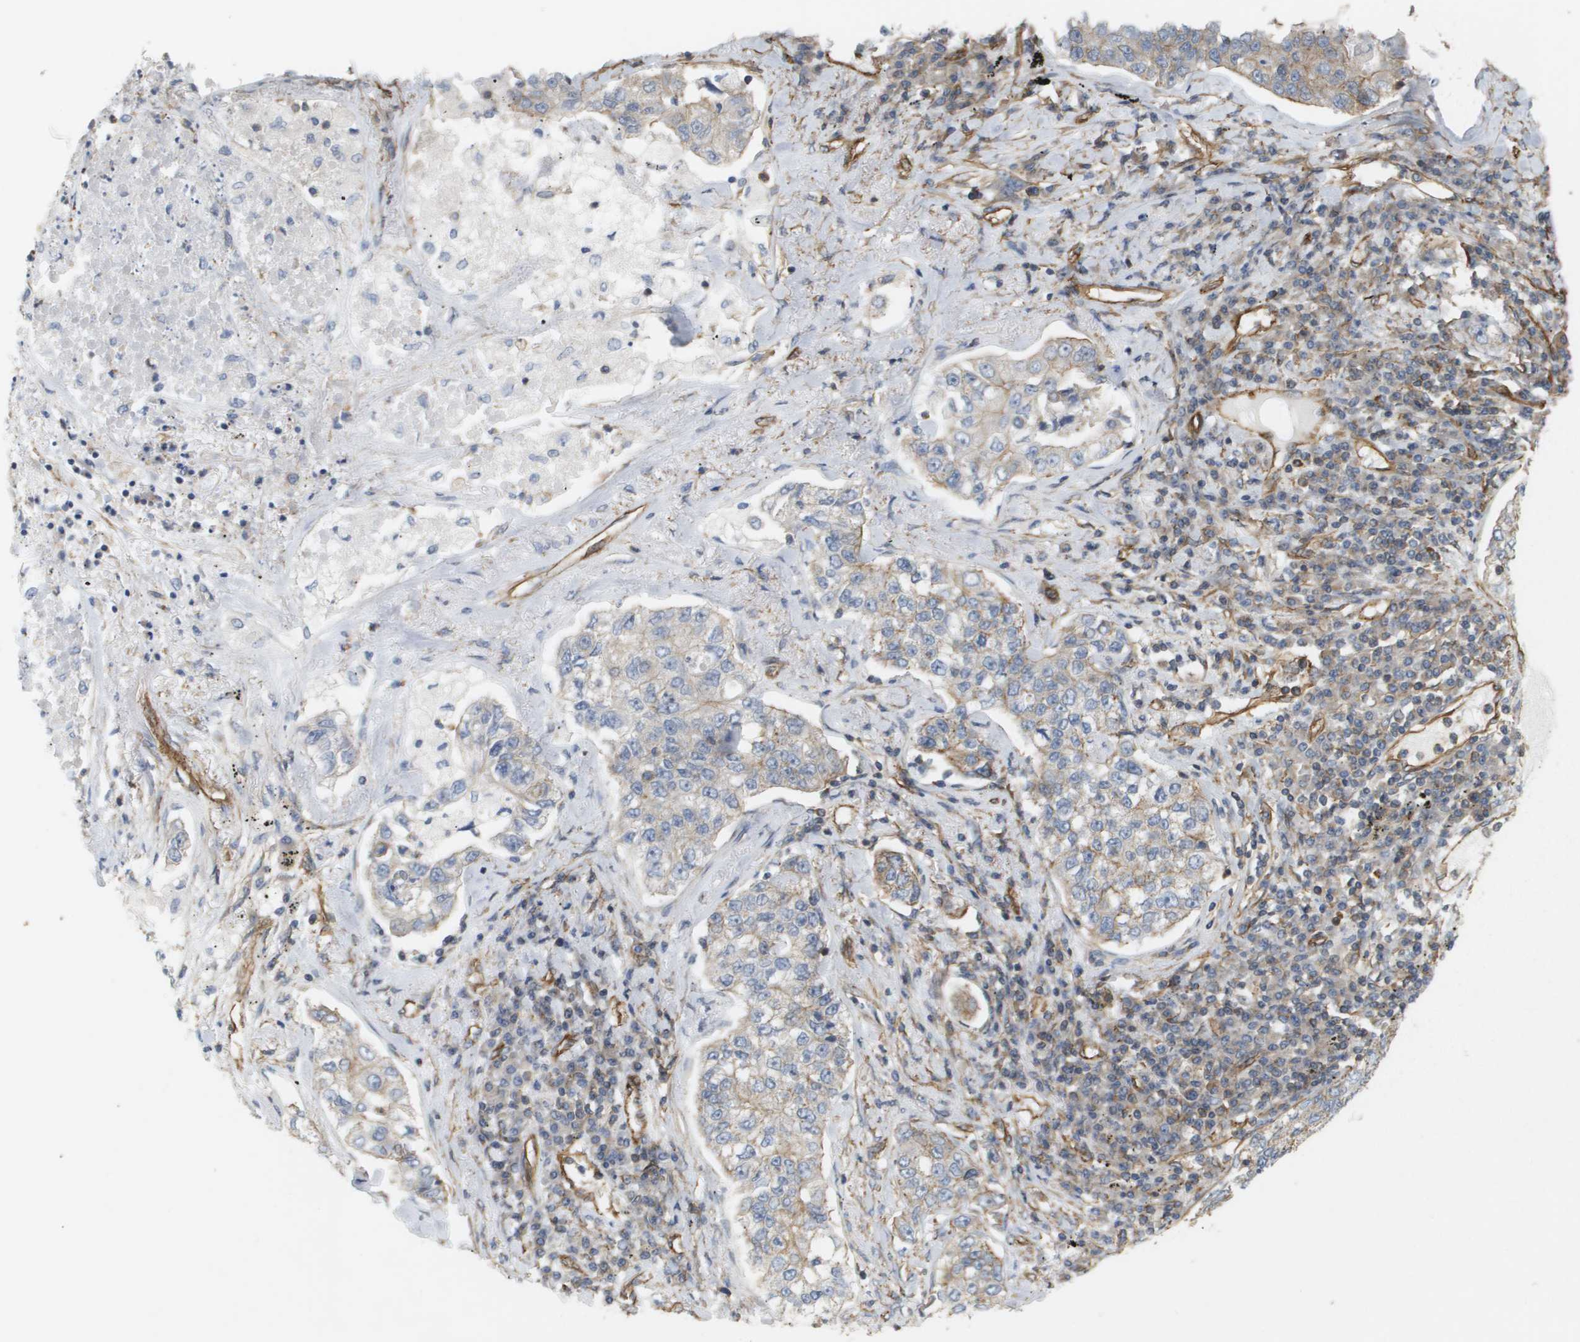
{"staining": {"intensity": "negative", "quantity": "none", "location": "none"}, "tissue": "lung cancer", "cell_type": "Tumor cells", "image_type": "cancer", "snomed": [{"axis": "morphology", "description": "Adenocarcinoma, NOS"}, {"axis": "topography", "description": "Lung"}], "caption": "Tumor cells are negative for brown protein staining in adenocarcinoma (lung).", "gene": "SGMS2", "patient": {"sex": "male", "age": 49}}